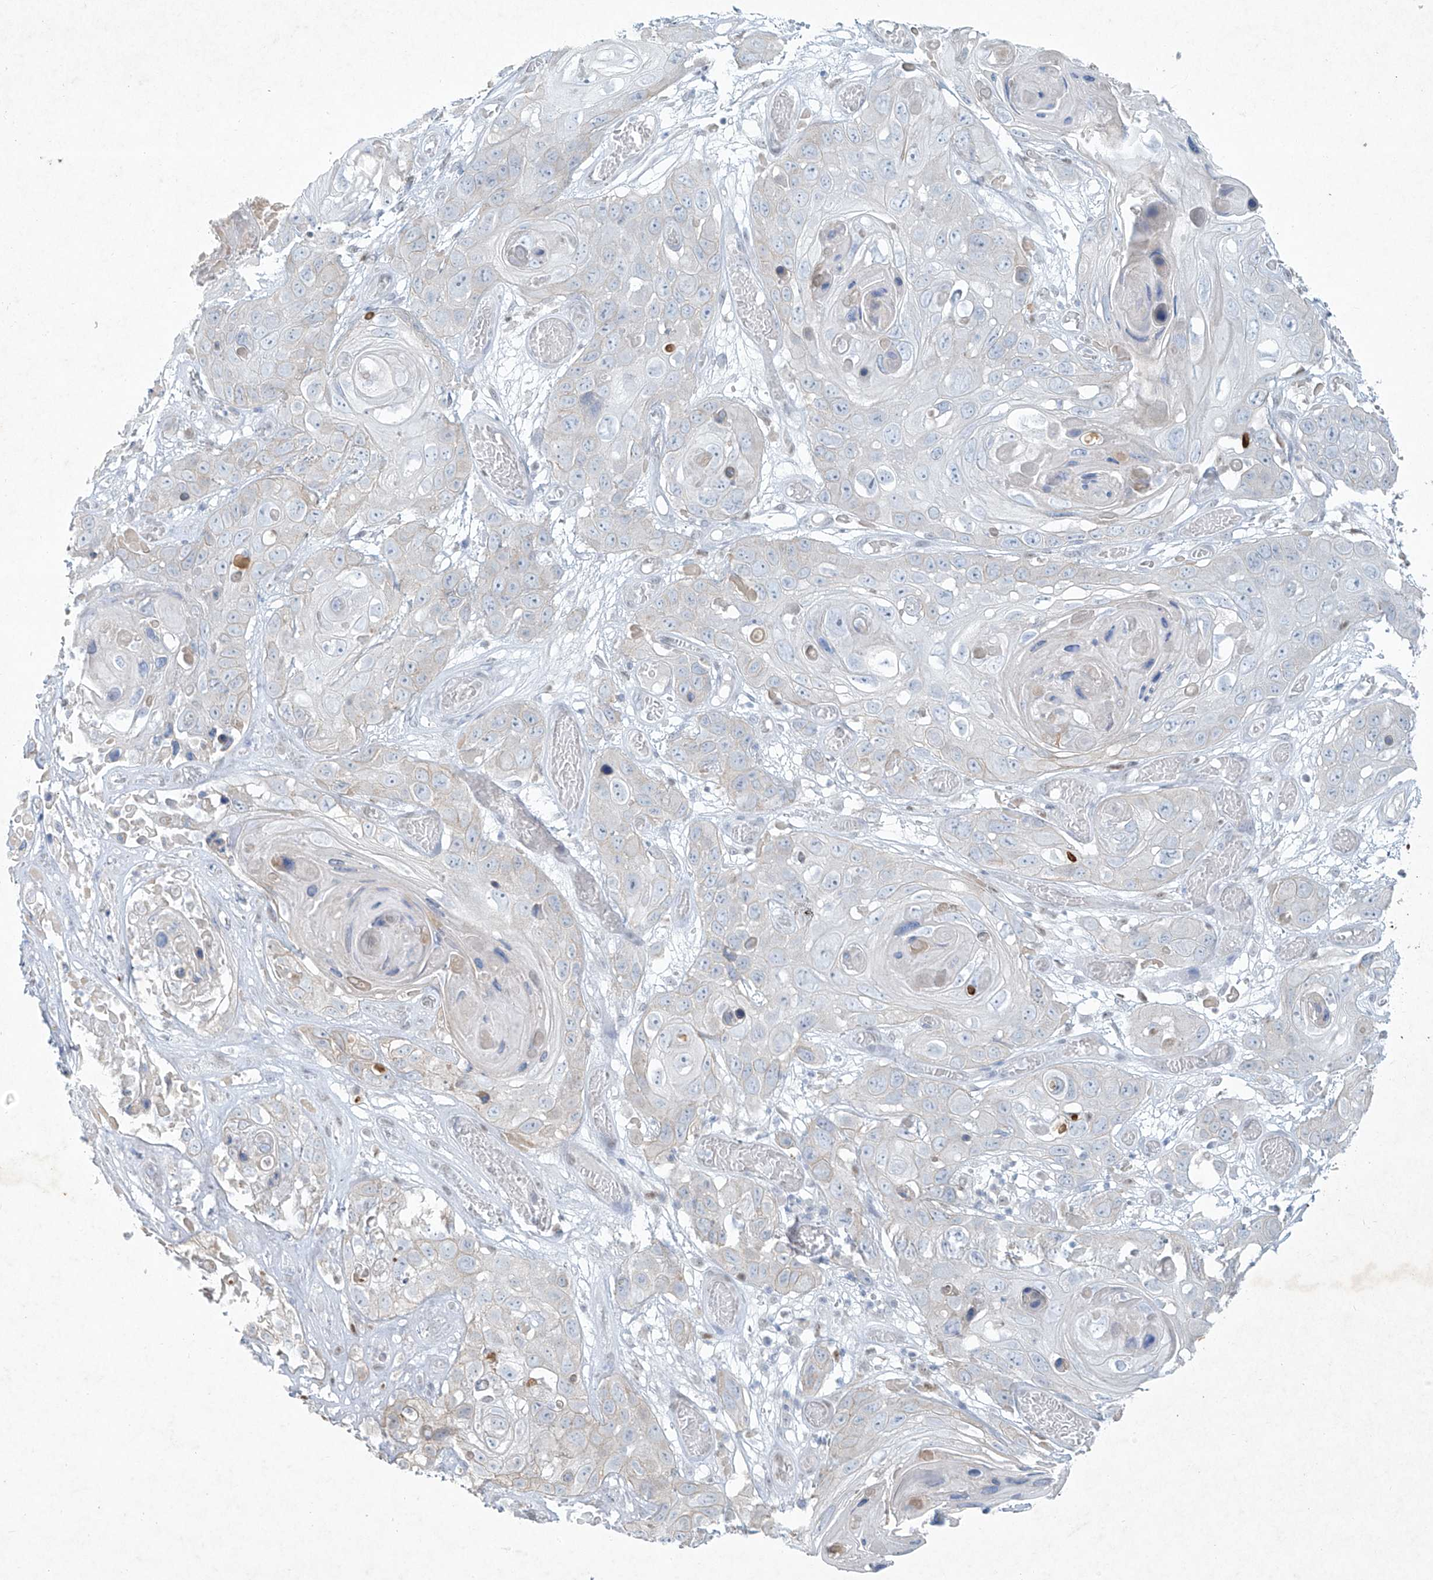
{"staining": {"intensity": "weak", "quantity": "<25%", "location": "cytoplasmic/membranous"}, "tissue": "skin cancer", "cell_type": "Tumor cells", "image_type": "cancer", "snomed": [{"axis": "morphology", "description": "Squamous cell carcinoma, NOS"}, {"axis": "topography", "description": "Skin"}], "caption": "High power microscopy photomicrograph of an IHC micrograph of skin cancer, revealing no significant expression in tumor cells.", "gene": "TUBE1", "patient": {"sex": "male", "age": 55}}